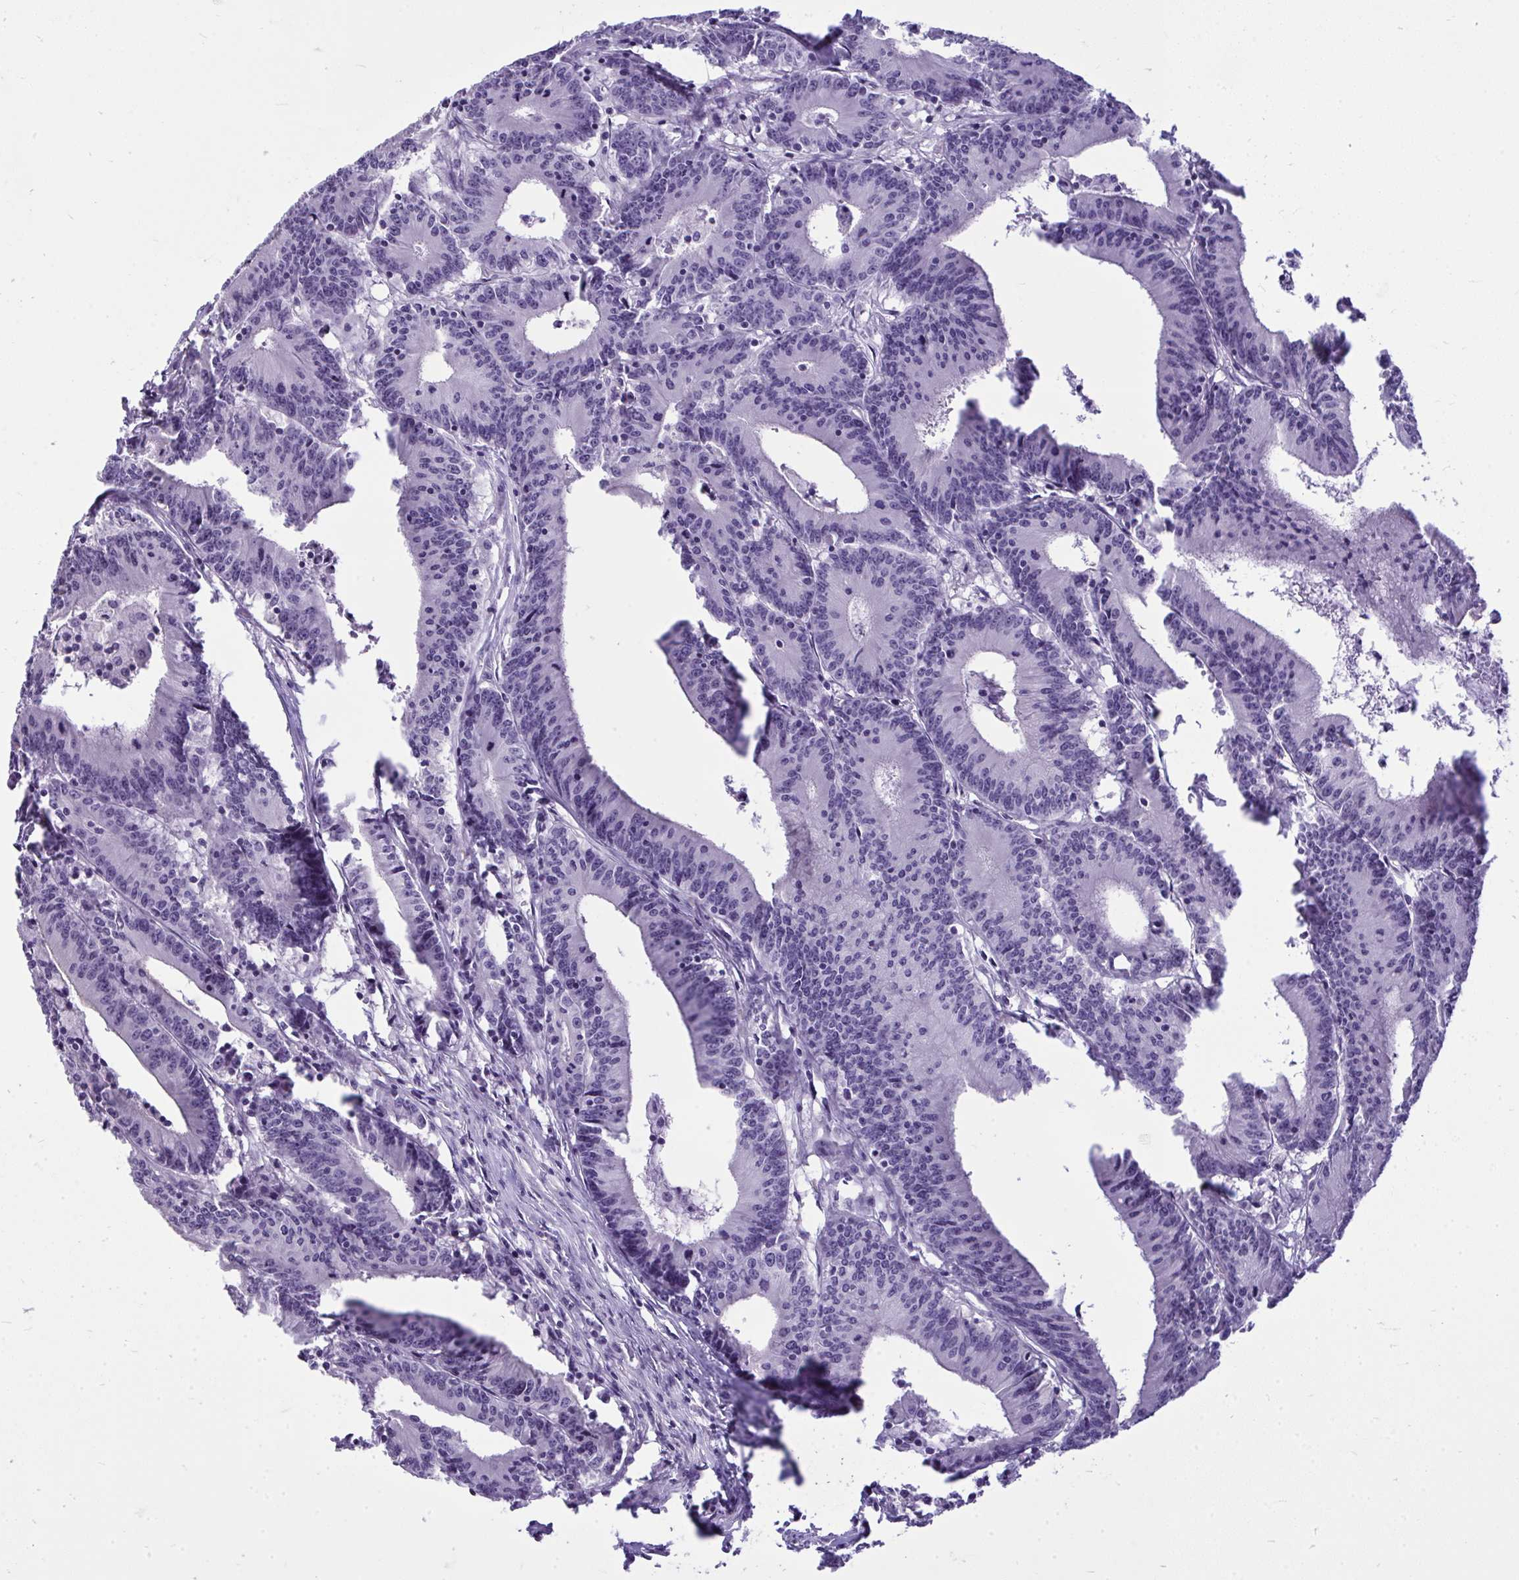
{"staining": {"intensity": "negative", "quantity": "none", "location": "none"}, "tissue": "colorectal cancer", "cell_type": "Tumor cells", "image_type": "cancer", "snomed": [{"axis": "morphology", "description": "Adenocarcinoma, NOS"}, {"axis": "topography", "description": "Colon"}], "caption": "Immunohistochemistry (IHC) of colorectal cancer (adenocarcinoma) exhibits no staining in tumor cells. (Immunohistochemistry, brightfield microscopy, high magnification).", "gene": "PRM2", "patient": {"sex": "female", "age": 78}}